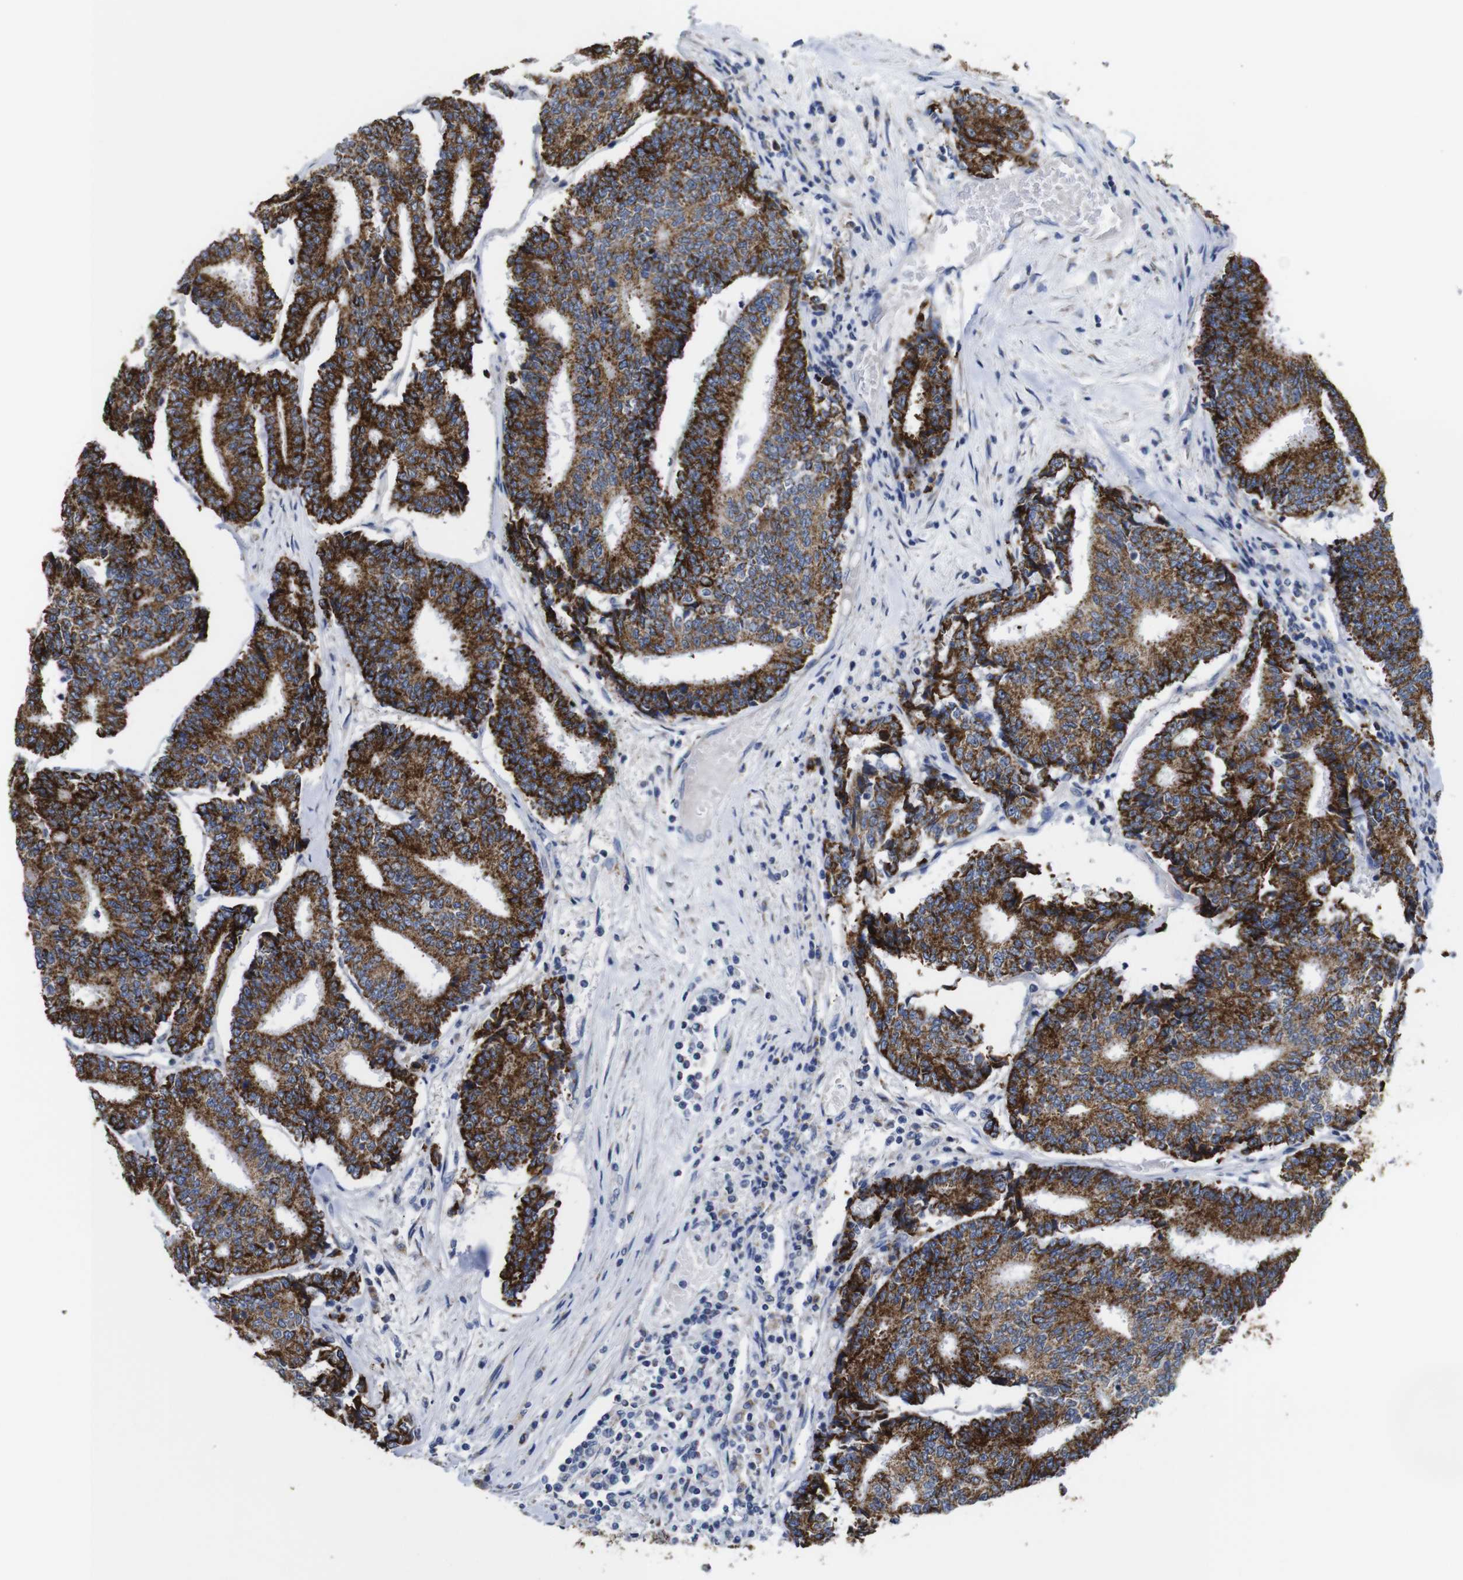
{"staining": {"intensity": "strong", "quantity": "25%-75%", "location": "cytoplasmic/membranous"}, "tissue": "prostate cancer", "cell_type": "Tumor cells", "image_type": "cancer", "snomed": [{"axis": "morphology", "description": "Normal tissue, NOS"}, {"axis": "morphology", "description": "Adenocarcinoma, High grade"}, {"axis": "topography", "description": "Prostate"}, {"axis": "topography", "description": "Seminal veicle"}], "caption": "Prostate cancer stained for a protein exhibits strong cytoplasmic/membranous positivity in tumor cells. Using DAB (brown) and hematoxylin (blue) stains, captured at high magnification using brightfield microscopy.", "gene": "MAOA", "patient": {"sex": "male", "age": 55}}